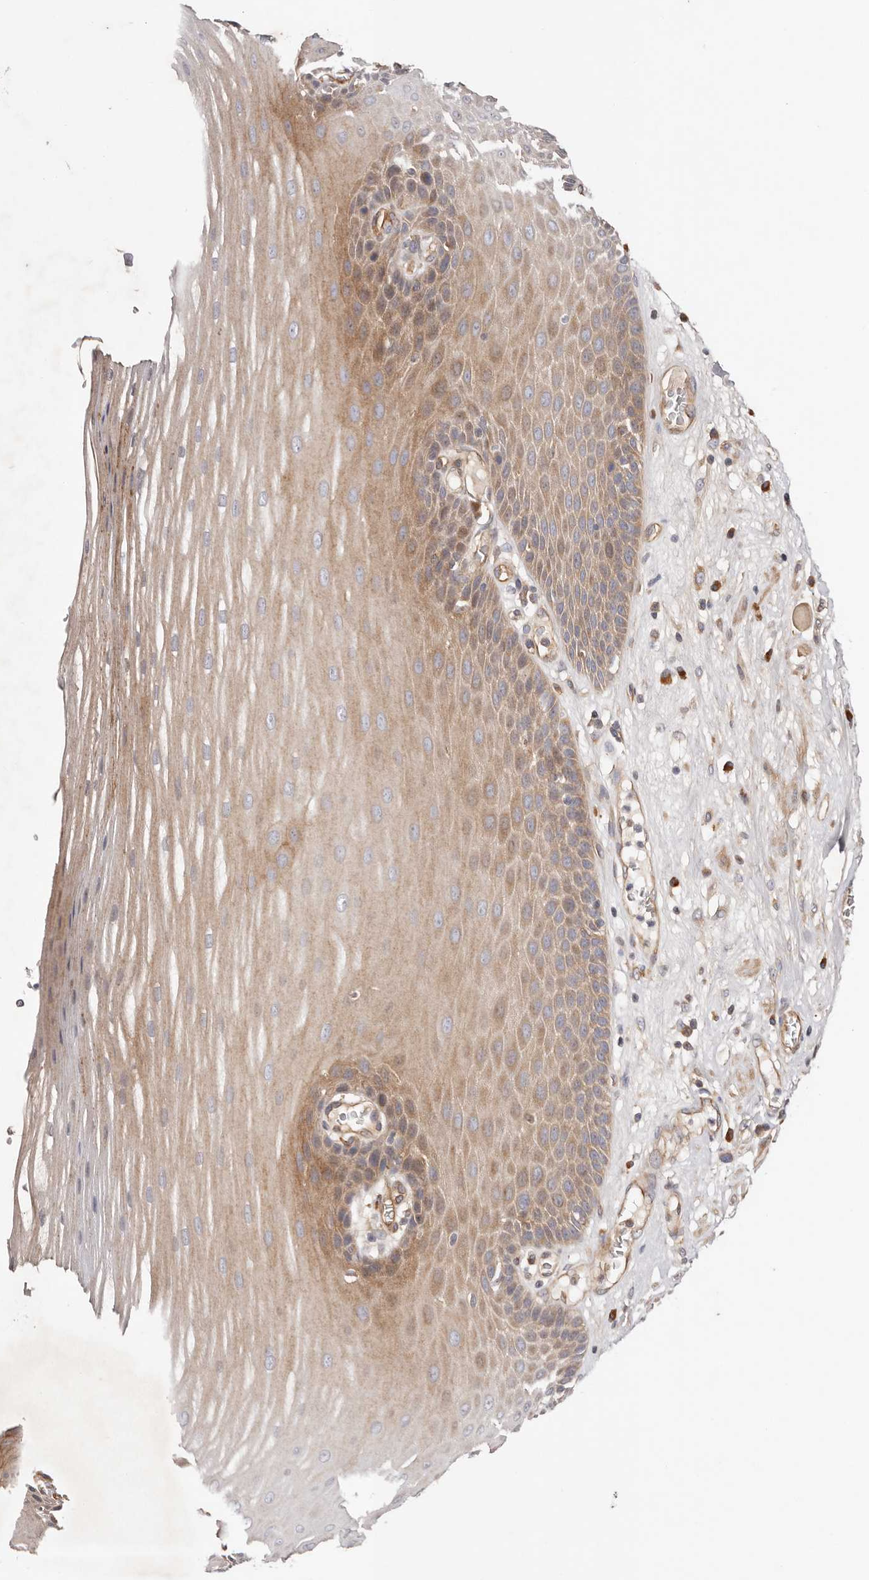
{"staining": {"intensity": "moderate", "quantity": ">75%", "location": "cytoplasmic/membranous"}, "tissue": "esophagus", "cell_type": "Squamous epithelial cells", "image_type": "normal", "snomed": [{"axis": "morphology", "description": "Normal tissue, NOS"}, {"axis": "topography", "description": "Esophagus"}], "caption": "IHC image of normal human esophagus stained for a protein (brown), which reveals medium levels of moderate cytoplasmic/membranous staining in approximately >75% of squamous epithelial cells.", "gene": "MACF1", "patient": {"sex": "male", "age": 62}}